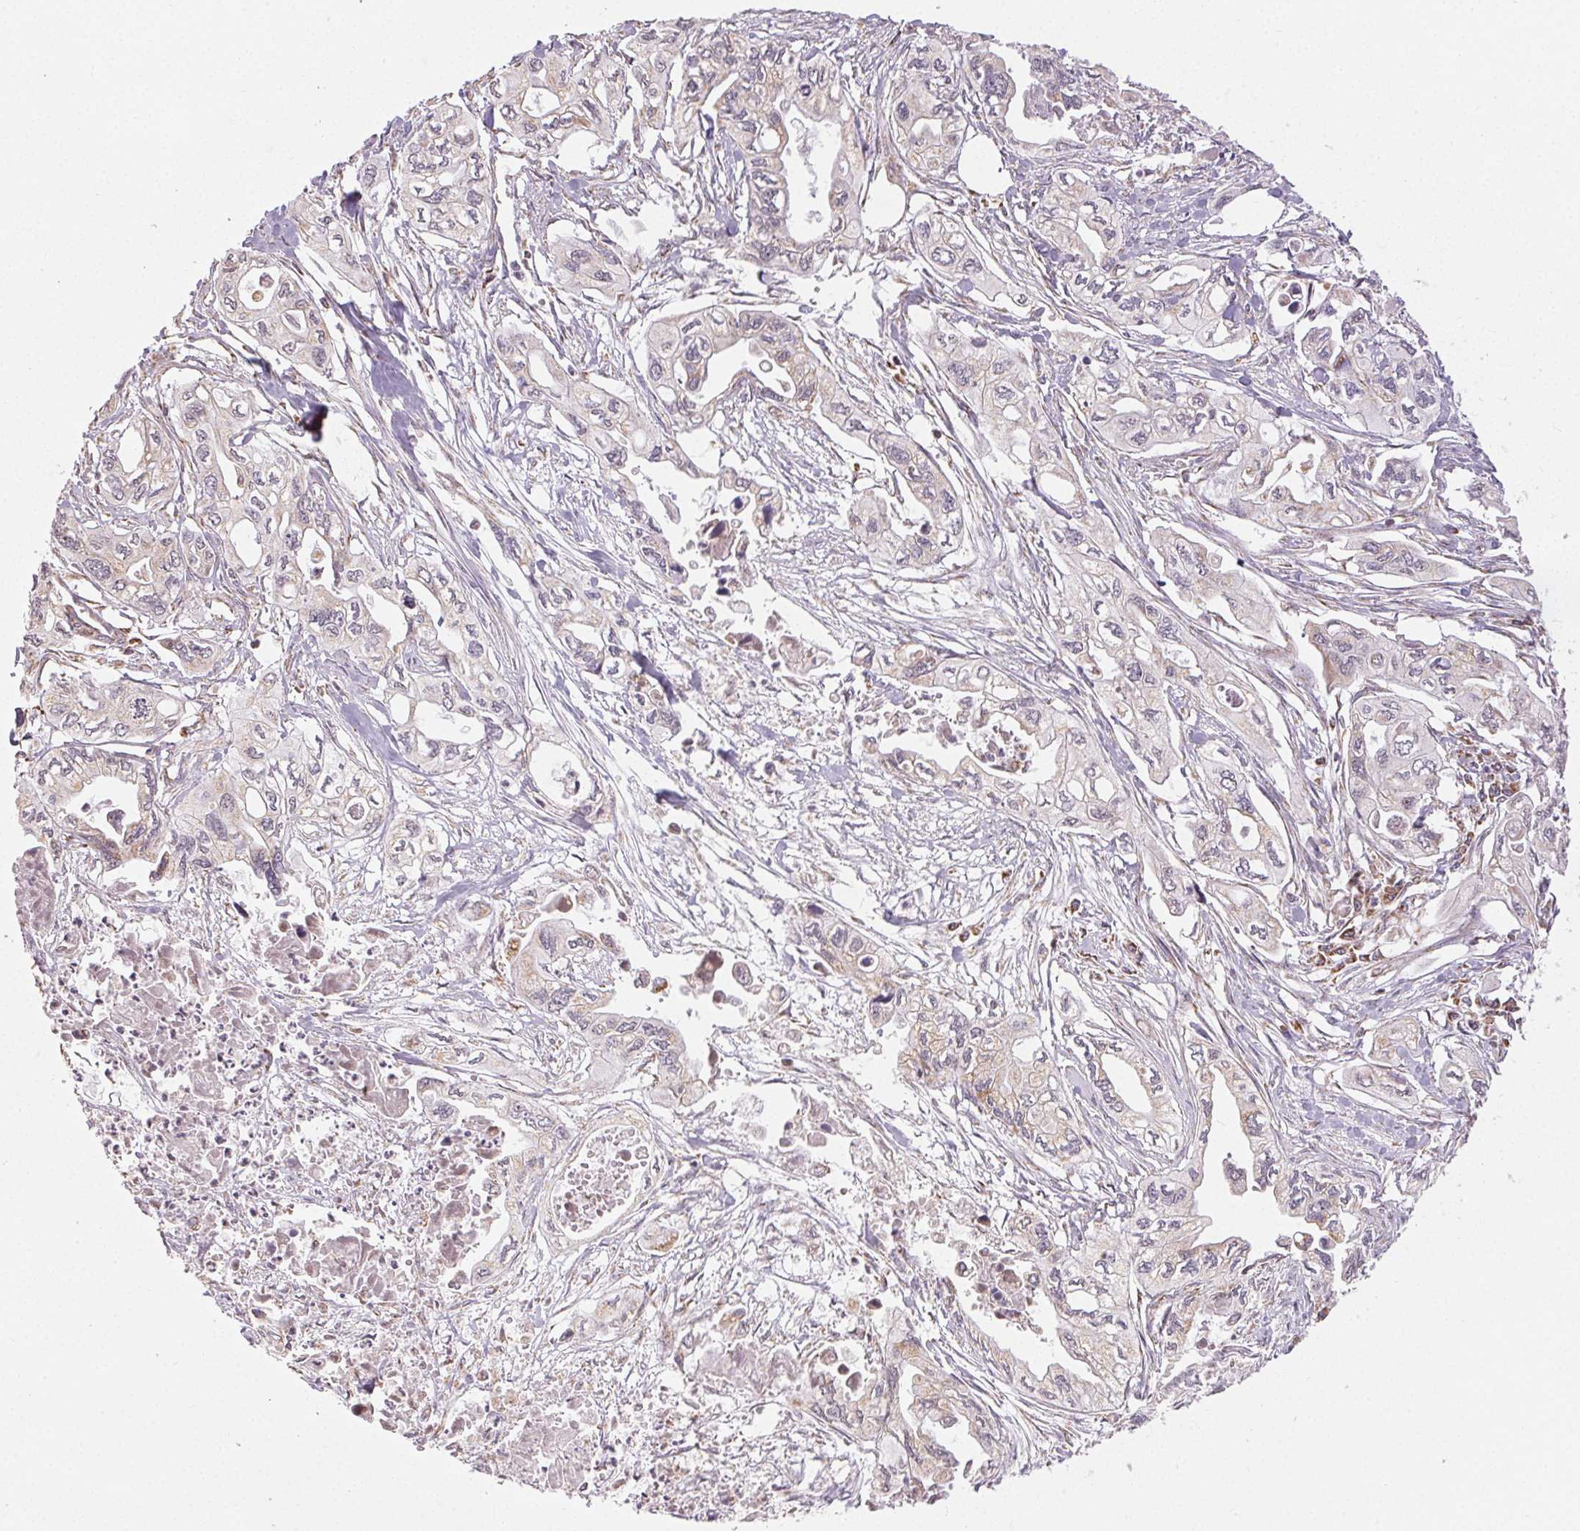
{"staining": {"intensity": "weak", "quantity": "<25%", "location": "cytoplasmic/membranous"}, "tissue": "pancreatic cancer", "cell_type": "Tumor cells", "image_type": "cancer", "snomed": [{"axis": "morphology", "description": "Adenocarcinoma, NOS"}, {"axis": "topography", "description": "Pancreas"}], "caption": "This is an IHC micrograph of human adenocarcinoma (pancreatic). There is no expression in tumor cells.", "gene": "CLASP1", "patient": {"sex": "male", "age": 68}}